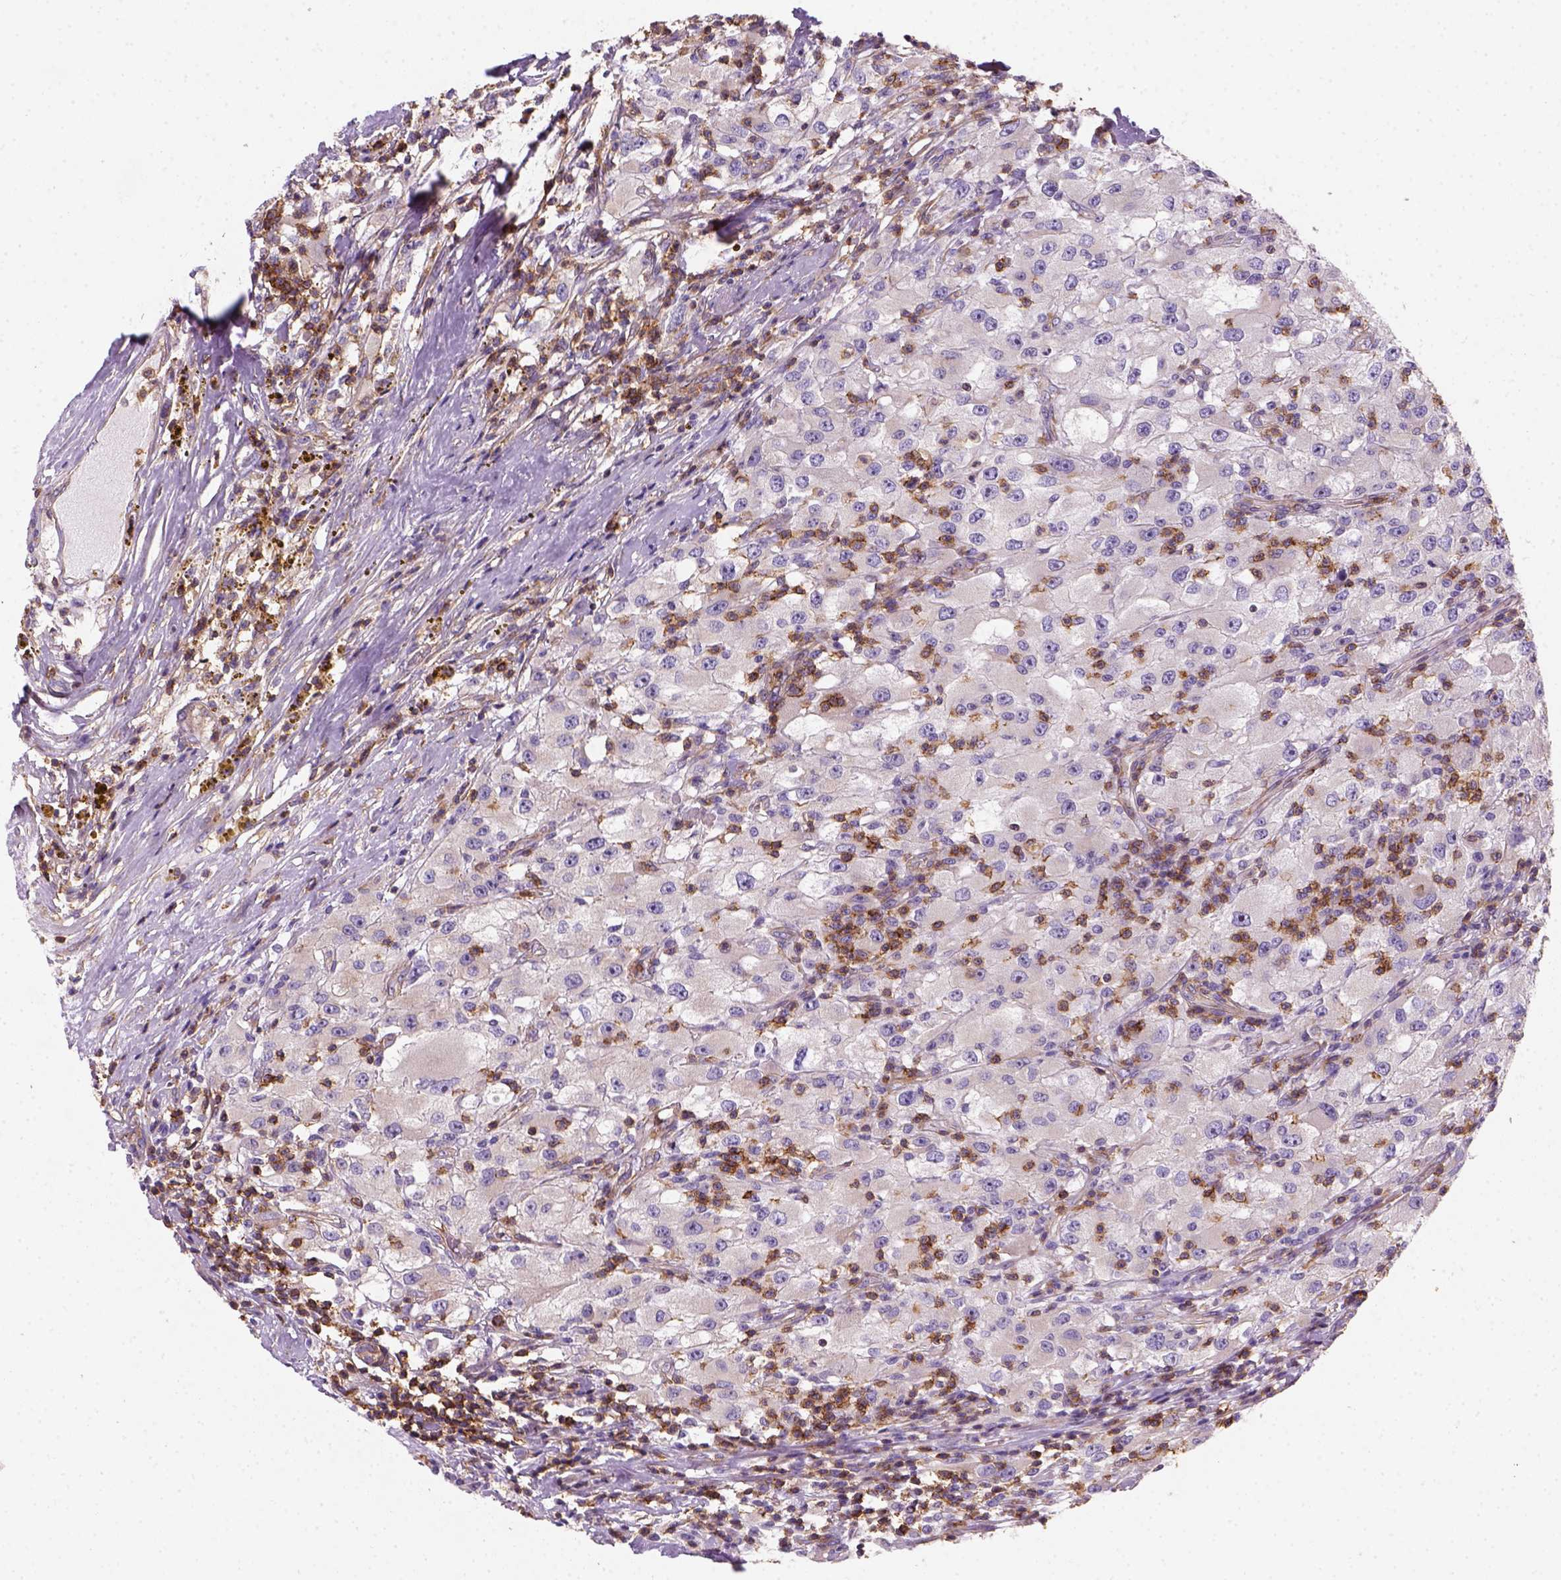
{"staining": {"intensity": "negative", "quantity": "none", "location": "none"}, "tissue": "renal cancer", "cell_type": "Tumor cells", "image_type": "cancer", "snomed": [{"axis": "morphology", "description": "Adenocarcinoma, NOS"}, {"axis": "topography", "description": "Kidney"}], "caption": "Protein analysis of renal cancer (adenocarcinoma) displays no significant staining in tumor cells.", "gene": "GPRC5D", "patient": {"sex": "female", "age": 67}}